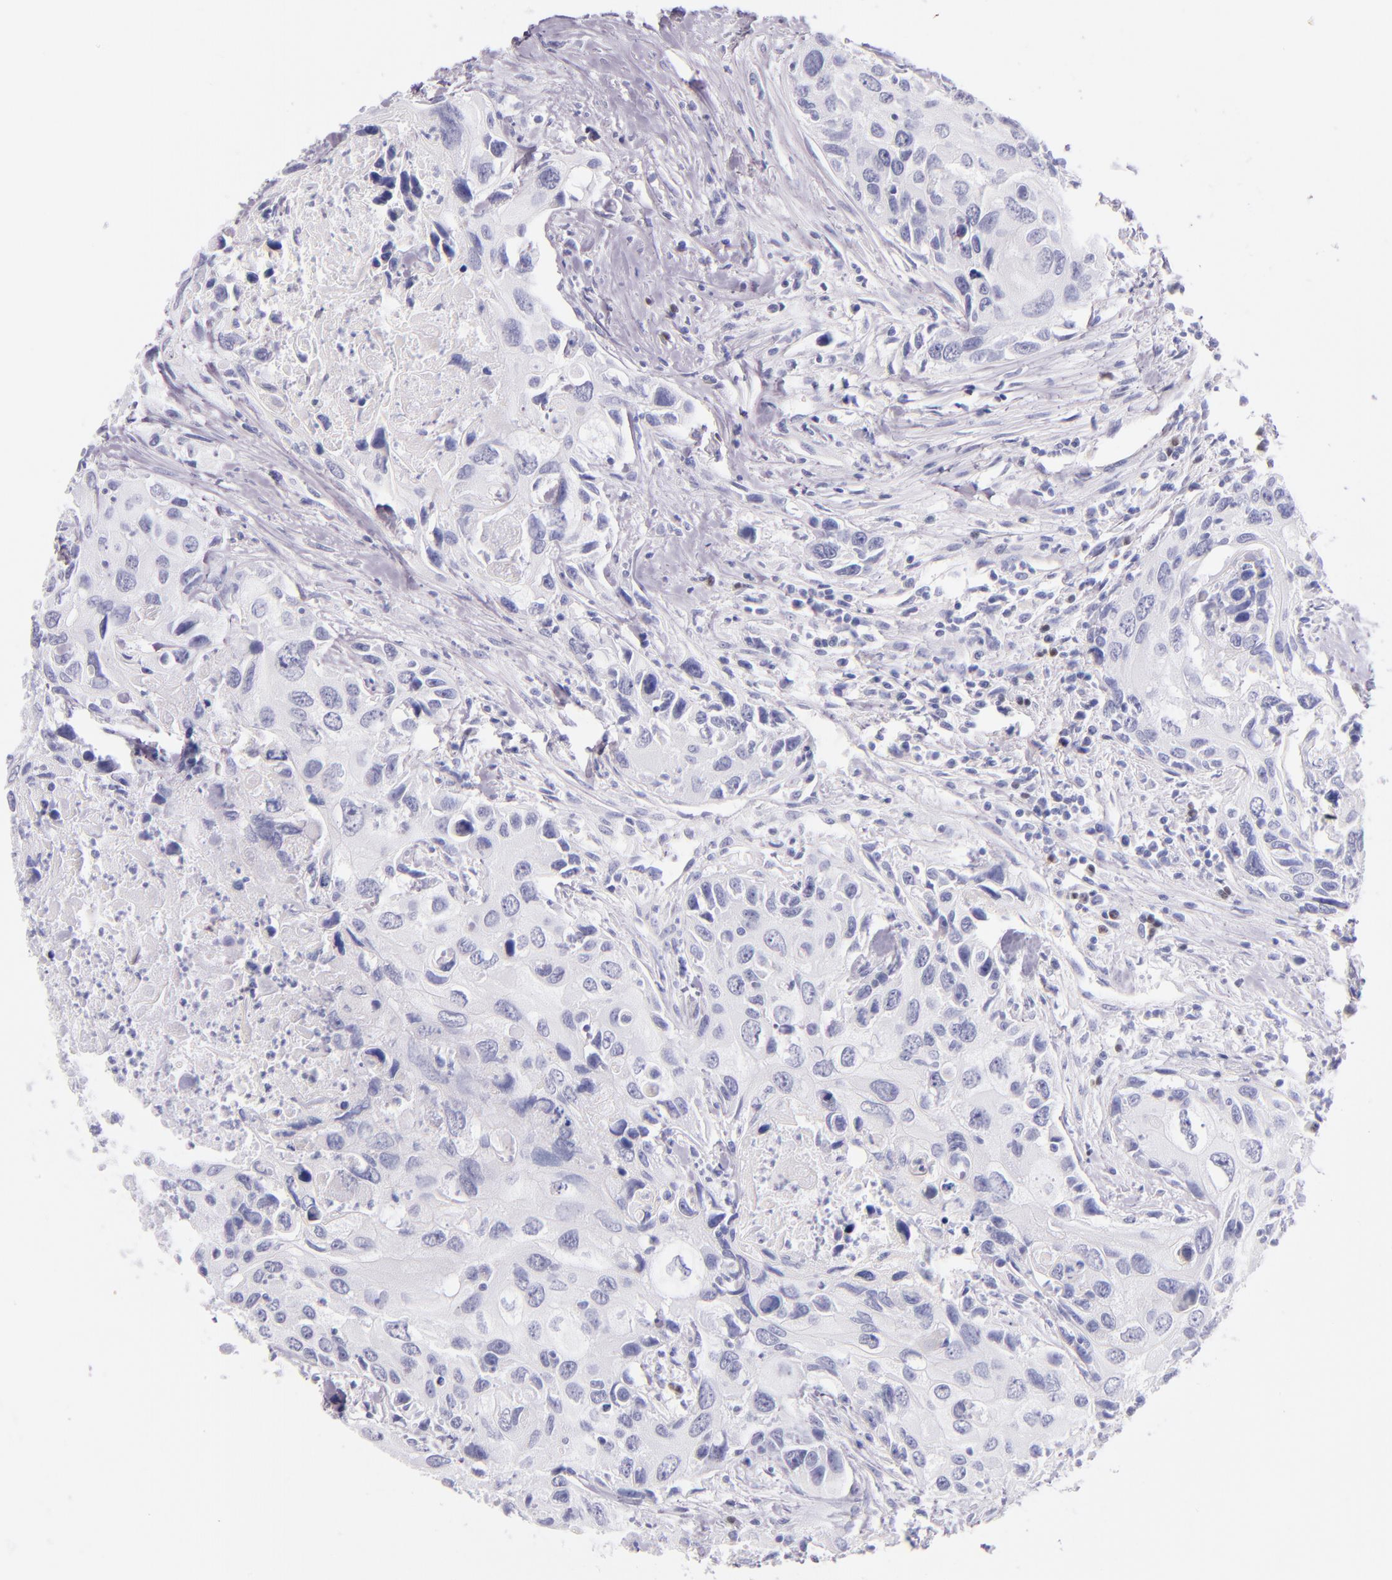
{"staining": {"intensity": "negative", "quantity": "none", "location": "none"}, "tissue": "urothelial cancer", "cell_type": "Tumor cells", "image_type": "cancer", "snomed": [{"axis": "morphology", "description": "Urothelial carcinoma, High grade"}, {"axis": "topography", "description": "Urinary bladder"}], "caption": "There is no significant expression in tumor cells of urothelial cancer.", "gene": "IRF4", "patient": {"sex": "male", "age": 71}}